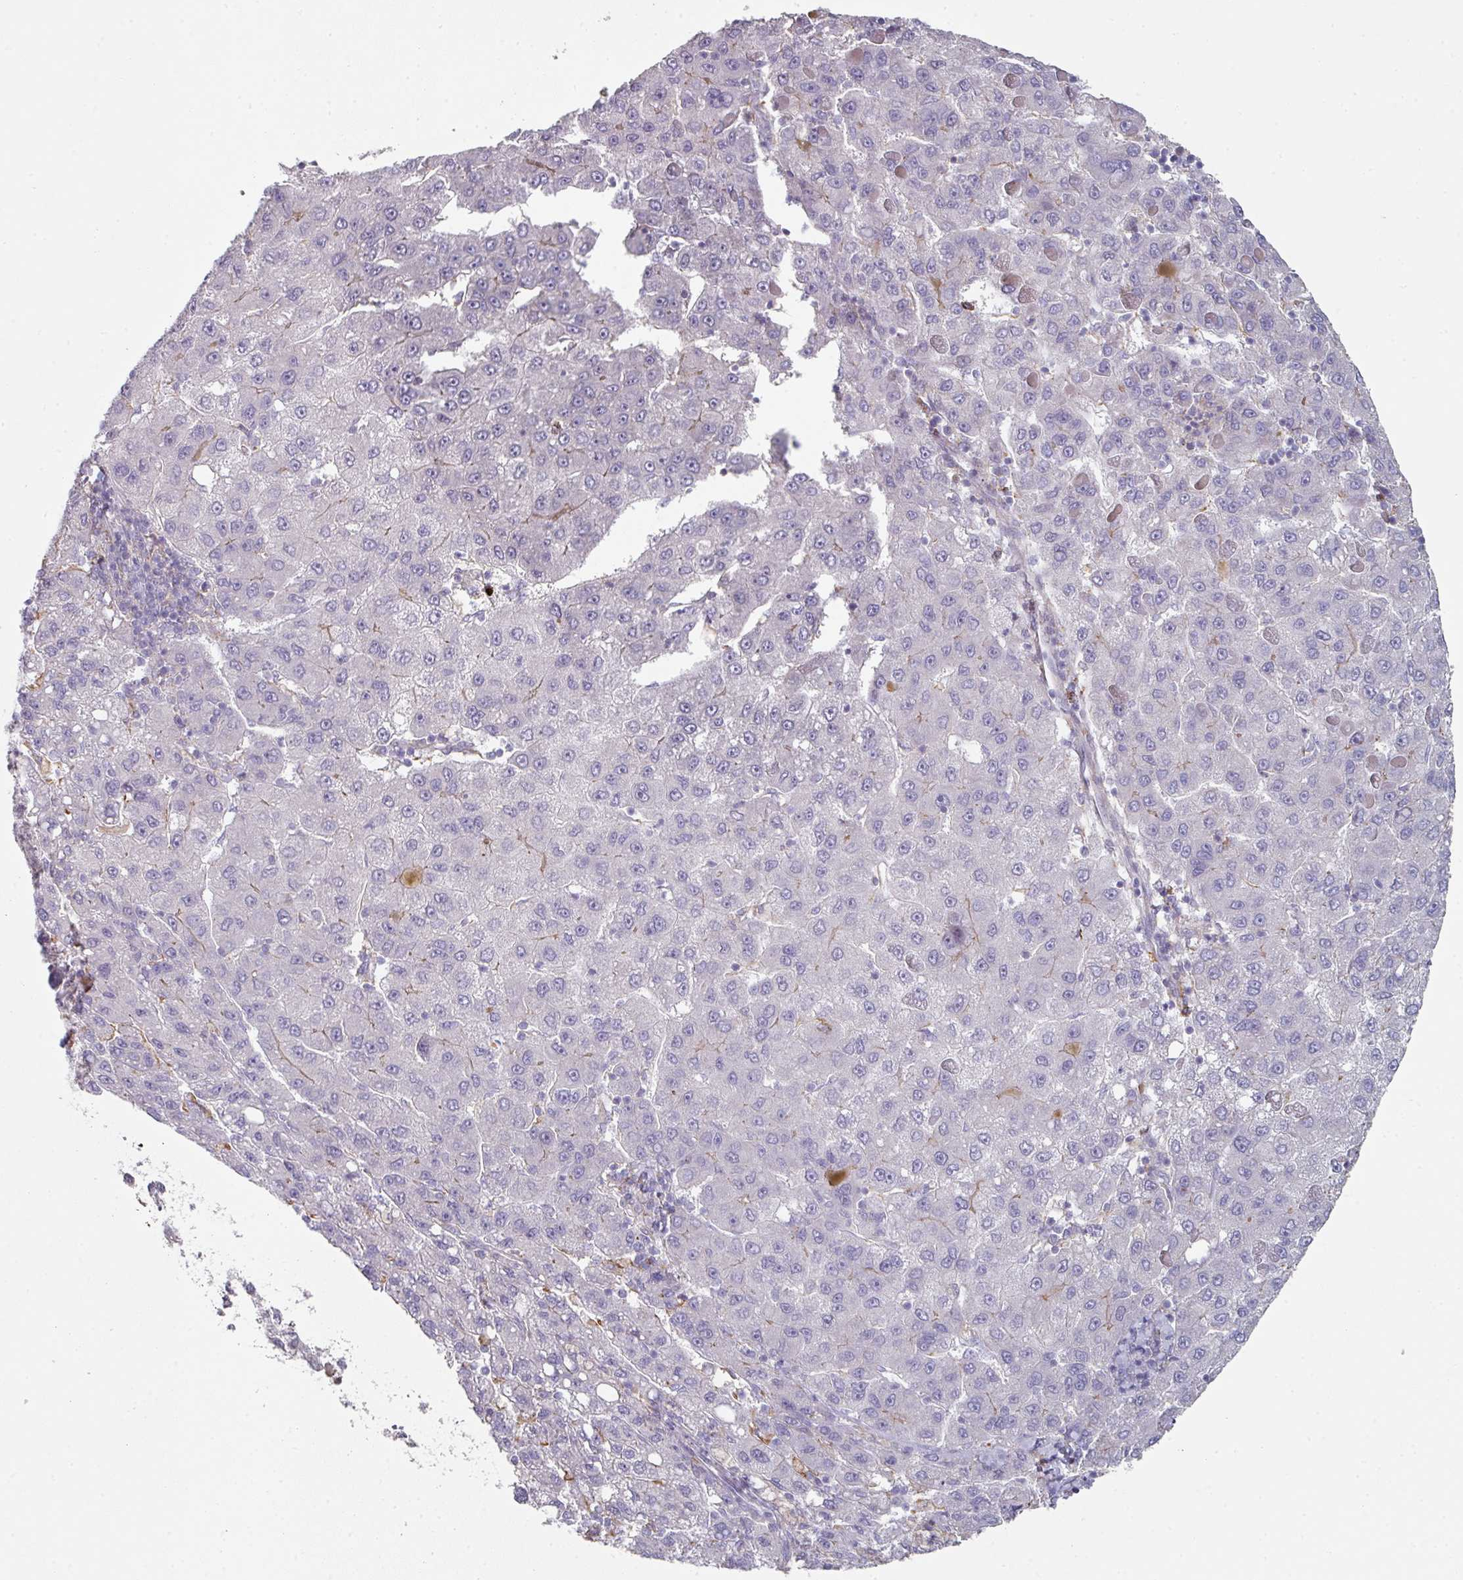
{"staining": {"intensity": "negative", "quantity": "none", "location": "none"}, "tissue": "liver cancer", "cell_type": "Tumor cells", "image_type": "cancer", "snomed": [{"axis": "morphology", "description": "Carcinoma, Hepatocellular, NOS"}, {"axis": "topography", "description": "Liver"}], "caption": "This is an IHC image of human liver cancer. There is no expression in tumor cells.", "gene": "WSB2", "patient": {"sex": "female", "age": 82}}